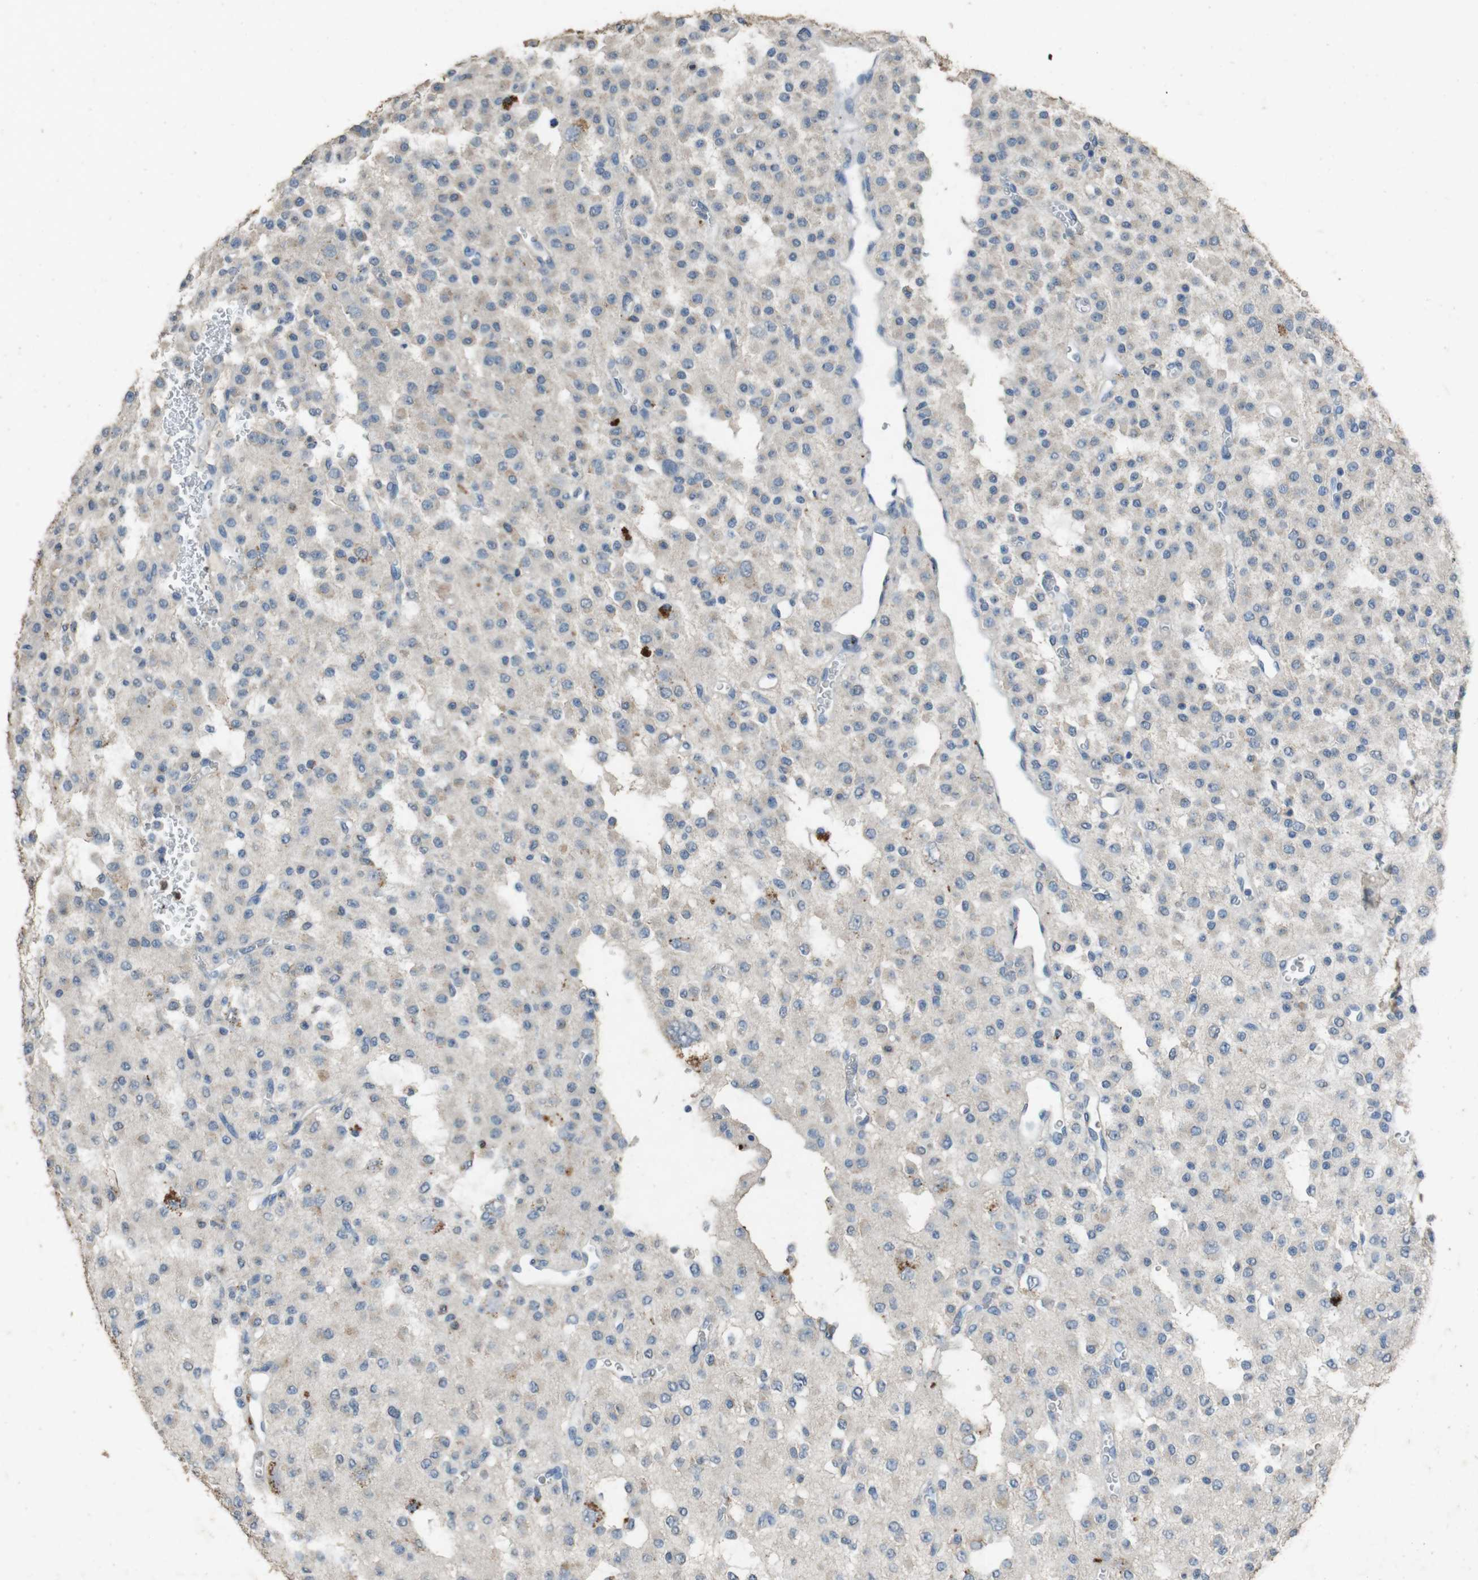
{"staining": {"intensity": "negative", "quantity": "none", "location": "none"}, "tissue": "glioma", "cell_type": "Tumor cells", "image_type": "cancer", "snomed": [{"axis": "morphology", "description": "Glioma, malignant, Low grade"}, {"axis": "topography", "description": "Brain"}], "caption": "An immunohistochemistry (IHC) image of malignant glioma (low-grade) is shown. There is no staining in tumor cells of malignant glioma (low-grade).", "gene": "STBD1", "patient": {"sex": "male", "age": 38}}